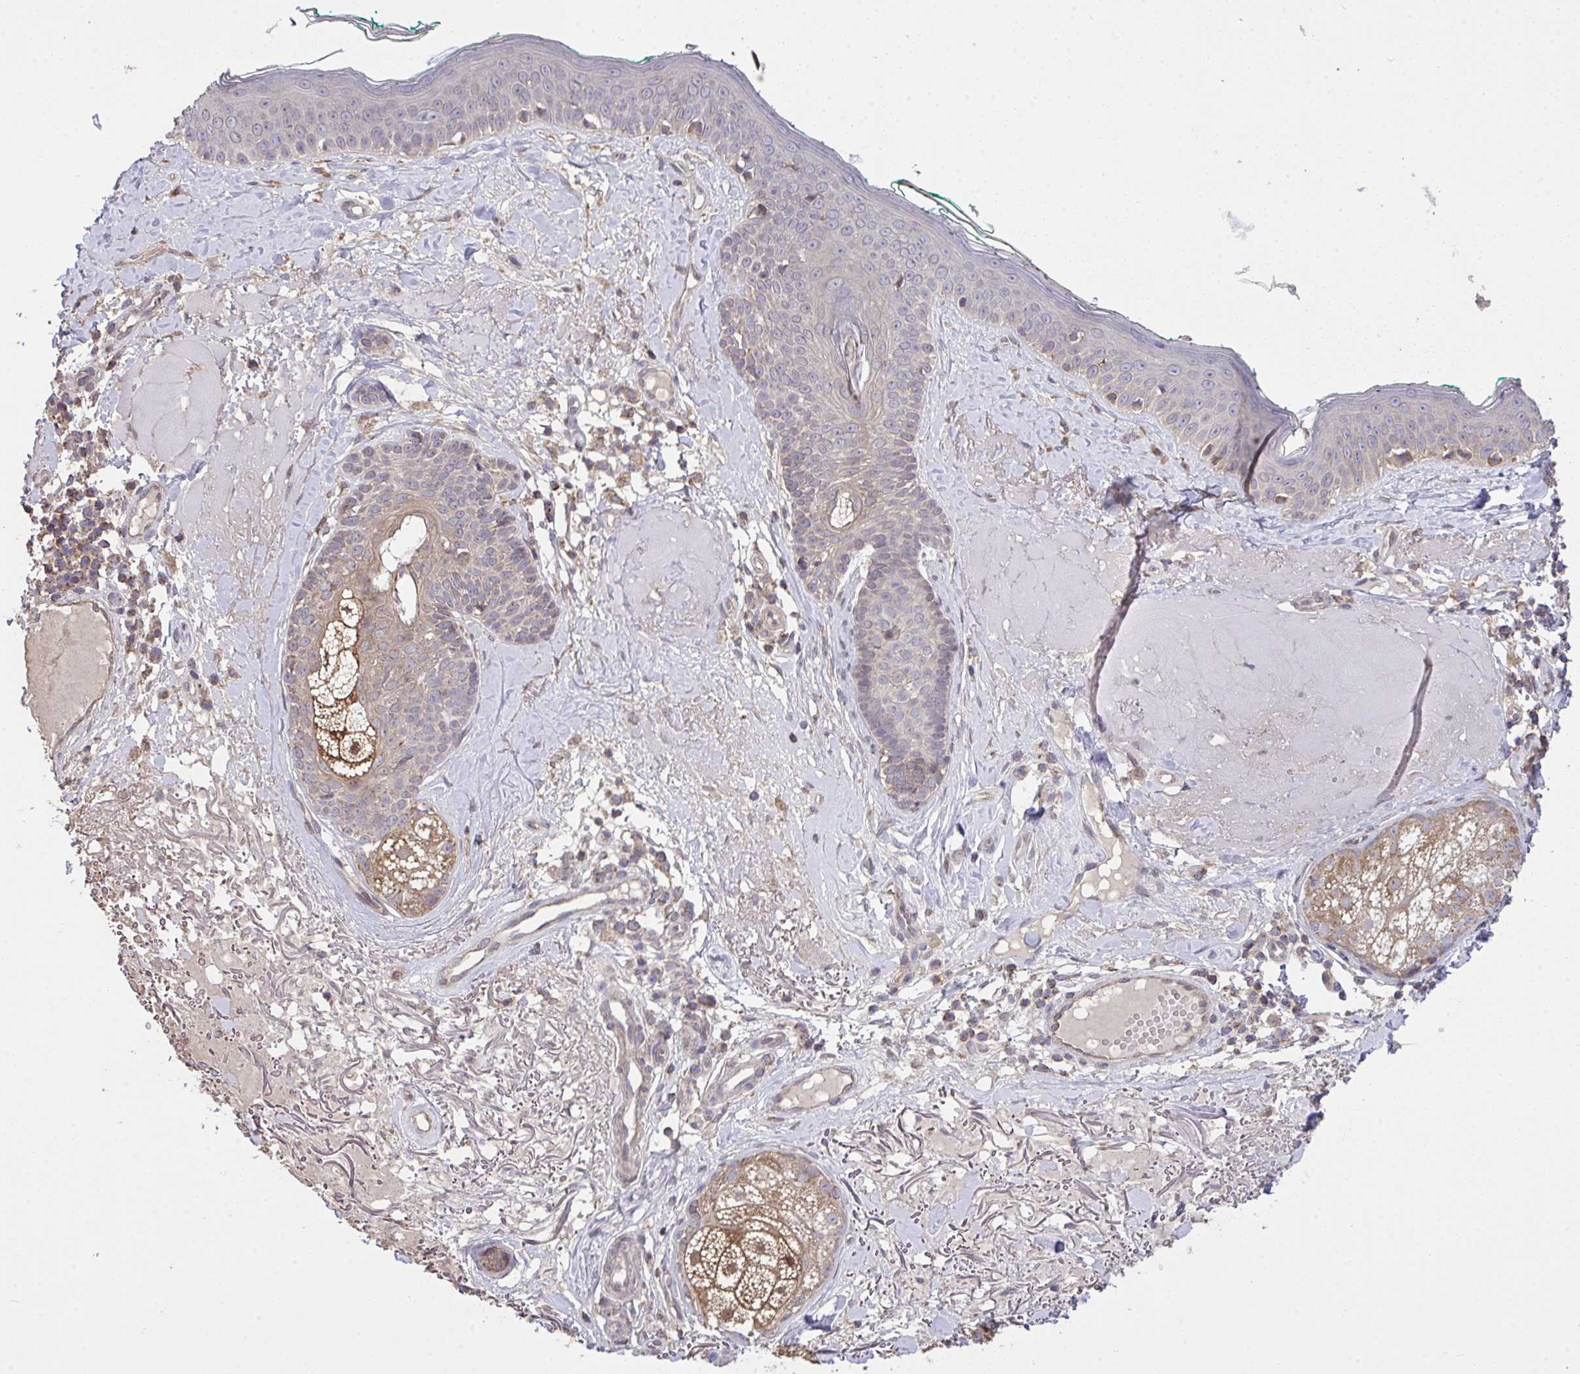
{"staining": {"intensity": "weak", "quantity": "<25%", "location": "cytoplasmic/membranous"}, "tissue": "skin", "cell_type": "Fibroblasts", "image_type": "normal", "snomed": [{"axis": "morphology", "description": "Normal tissue, NOS"}, {"axis": "topography", "description": "Skin"}], "caption": "An immunohistochemistry histopathology image of unremarkable skin is shown. There is no staining in fibroblasts of skin. (DAB IHC visualized using brightfield microscopy, high magnification).", "gene": "PPM1H", "patient": {"sex": "male", "age": 73}}